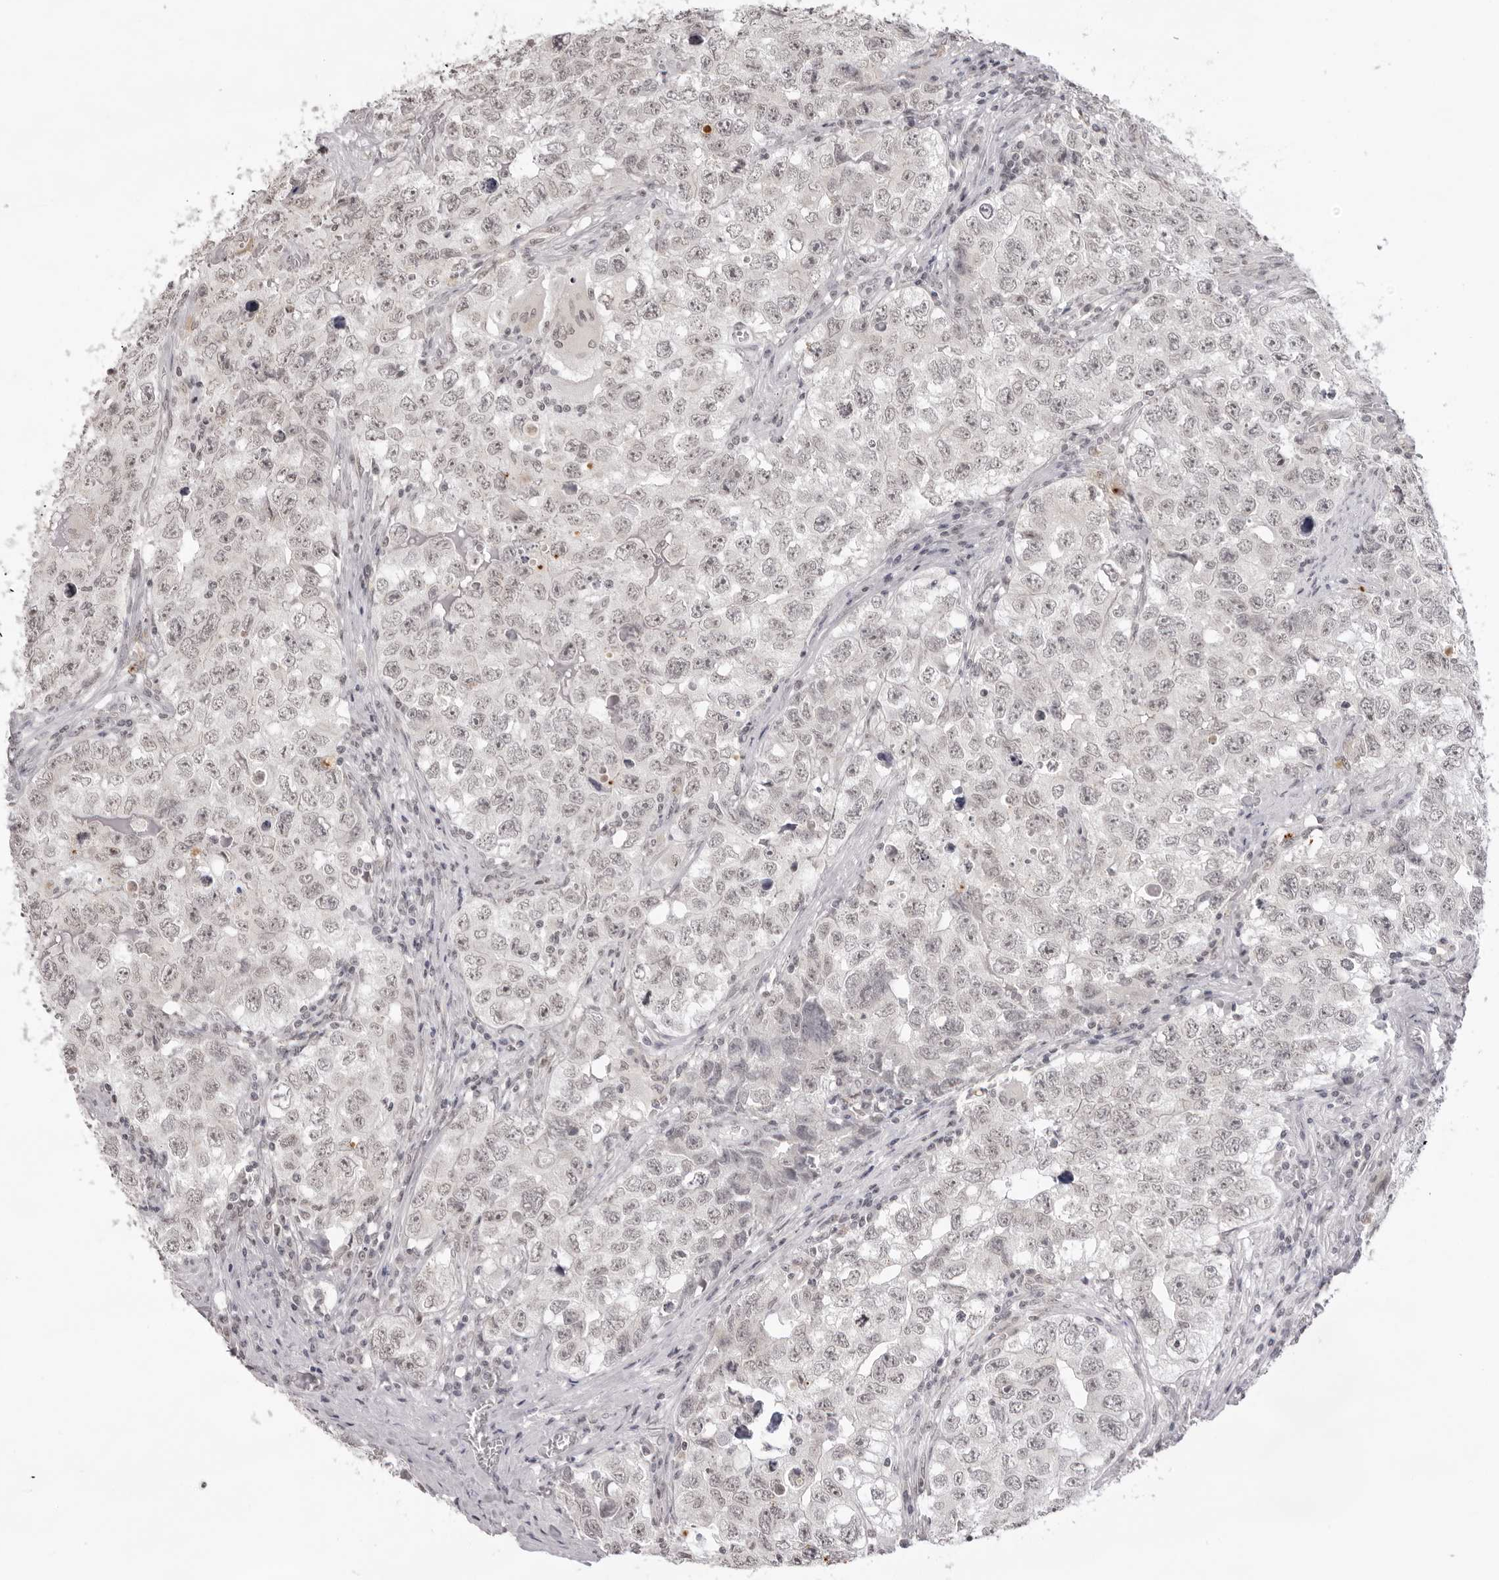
{"staining": {"intensity": "negative", "quantity": "none", "location": "none"}, "tissue": "testis cancer", "cell_type": "Tumor cells", "image_type": "cancer", "snomed": [{"axis": "morphology", "description": "Seminoma, NOS"}, {"axis": "morphology", "description": "Carcinoma, Embryonal, NOS"}, {"axis": "topography", "description": "Testis"}], "caption": "This histopathology image is of testis cancer stained with IHC to label a protein in brown with the nuclei are counter-stained blue. There is no expression in tumor cells.", "gene": "NTM", "patient": {"sex": "male", "age": 43}}